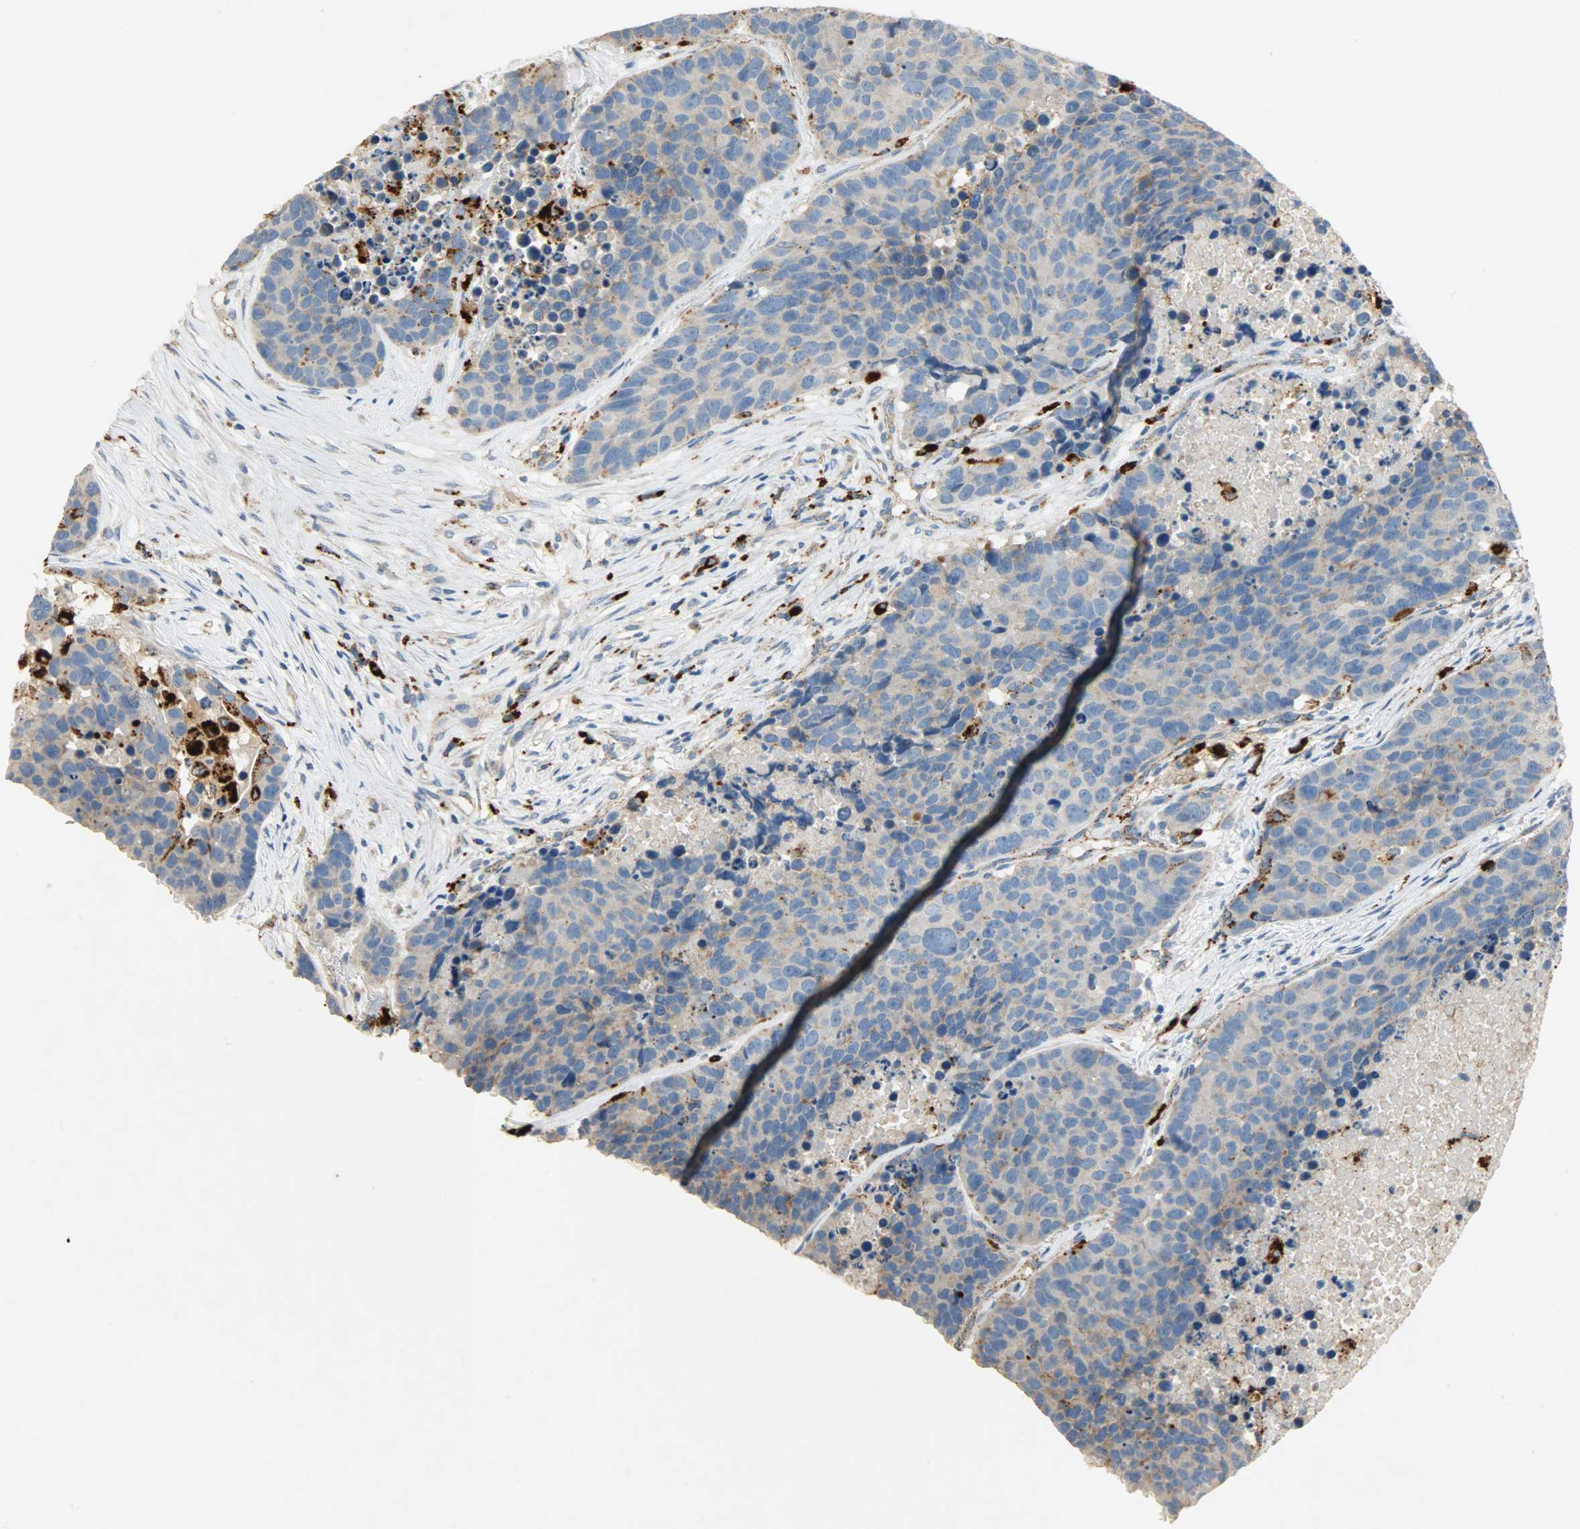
{"staining": {"intensity": "weak", "quantity": ">75%", "location": "cytoplasmic/membranous"}, "tissue": "carcinoid", "cell_type": "Tumor cells", "image_type": "cancer", "snomed": [{"axis": "morphology", "description": "Carcinoid, malignant, NOS"}, {"axis": "topography", "description": "Lung"}], "caption": "Immunohistochemical staining of human carcinoid exhibits weak cytoplasmic/membranous protein staining in about >75% of tumor cells.", "gene": "ASAH1", "patient": {"sex": "male", "age": 60}}